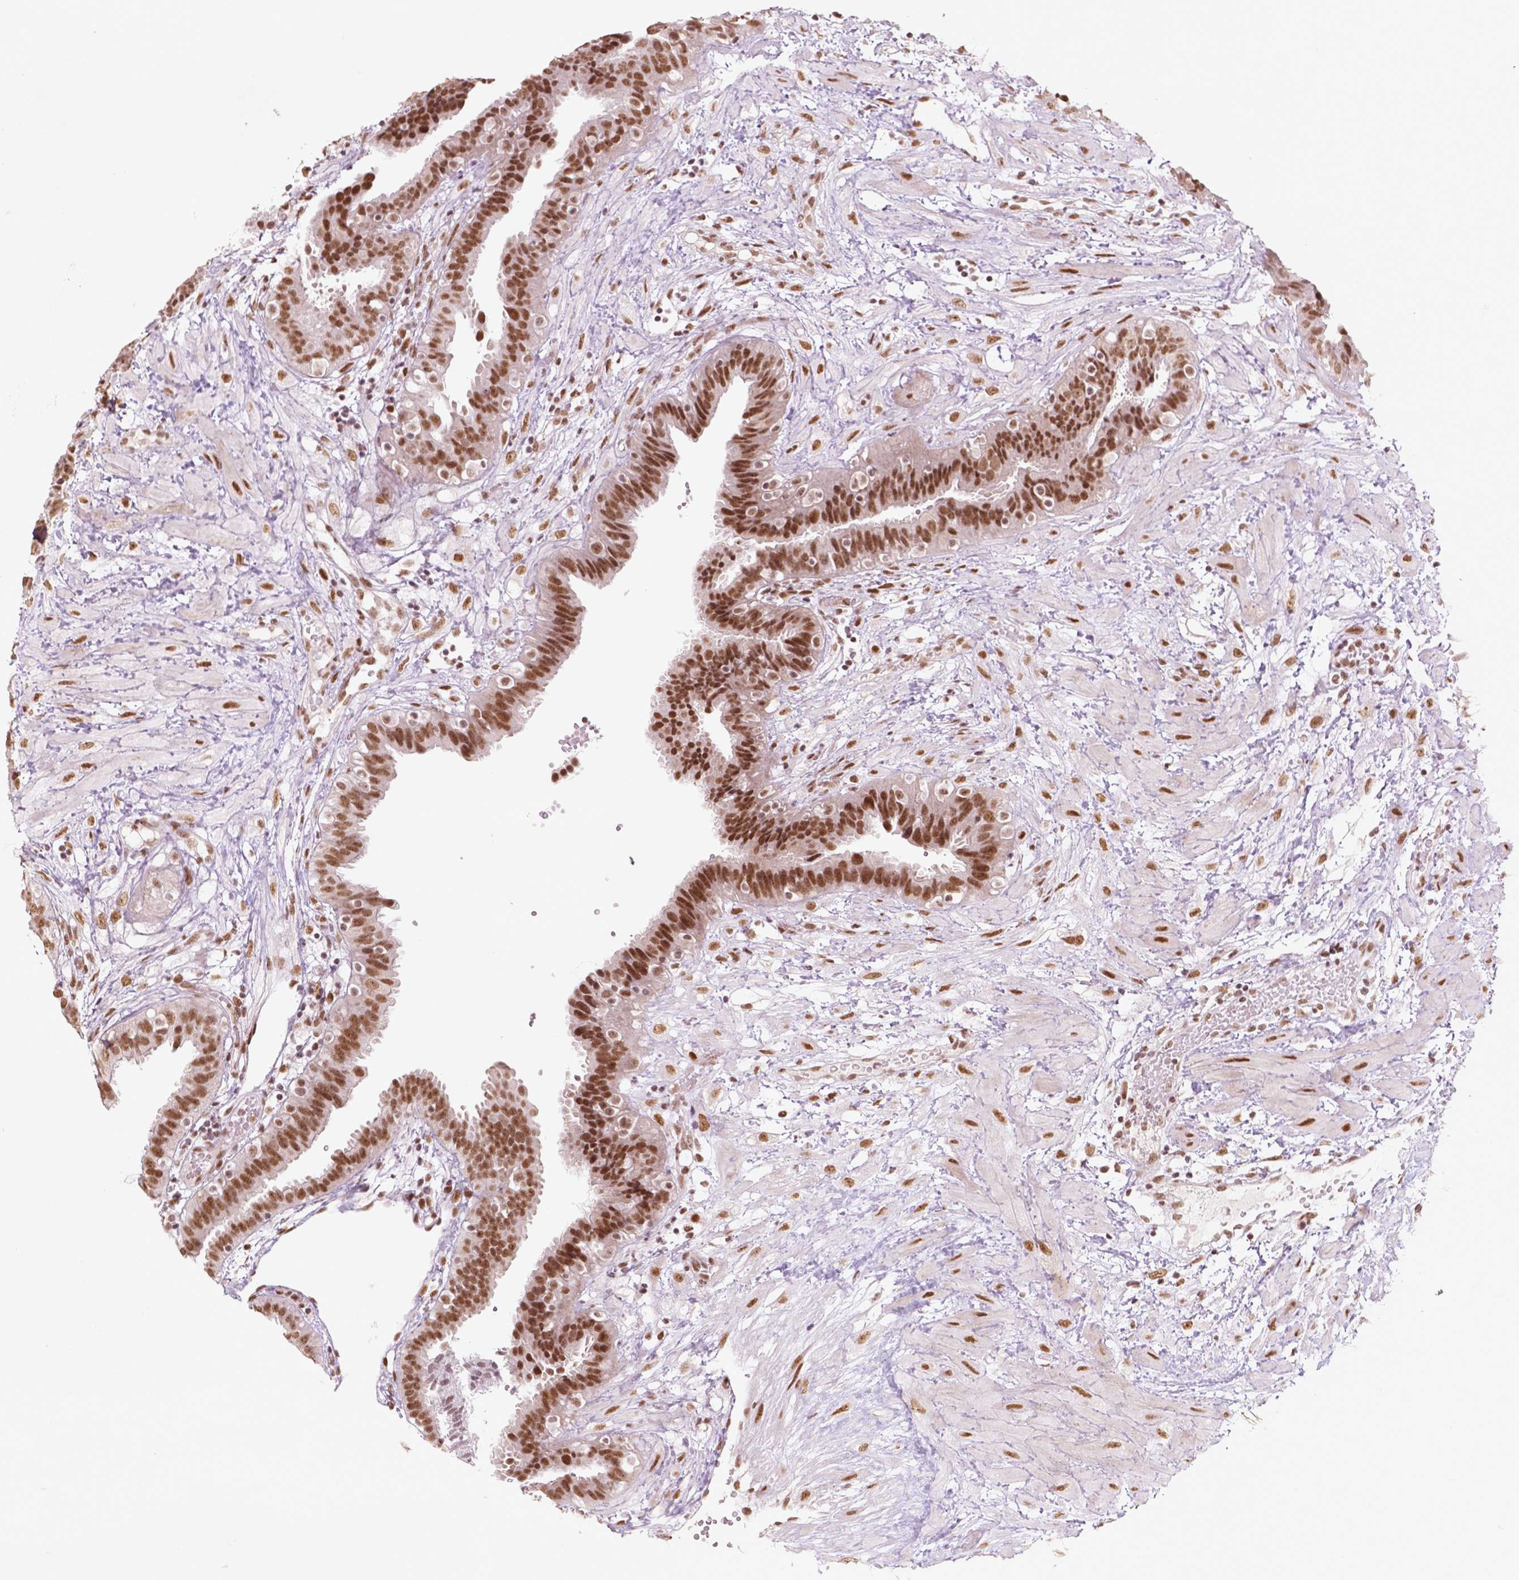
{"staining": {"intensity": "moderate", "quantity": ">75%", "location": "nuclear"}, "tissue": "fallopian tube", "cell_type": "Glandular cells", "image_type": "normal", "snomed": [{"axis": "morphology", "description": "Normal tissue, NOS"}, {"axis": "topography", "description": "Fallopian tube"}], "caption": "A micrograph showing moderate nuclear staining in approximately >75% of glandular cells in normal fallopian tube, as visualized by brown immunohistochemical staining.", "gene": "HMG20B", "patient": {"sex": "female", "age": 37}}